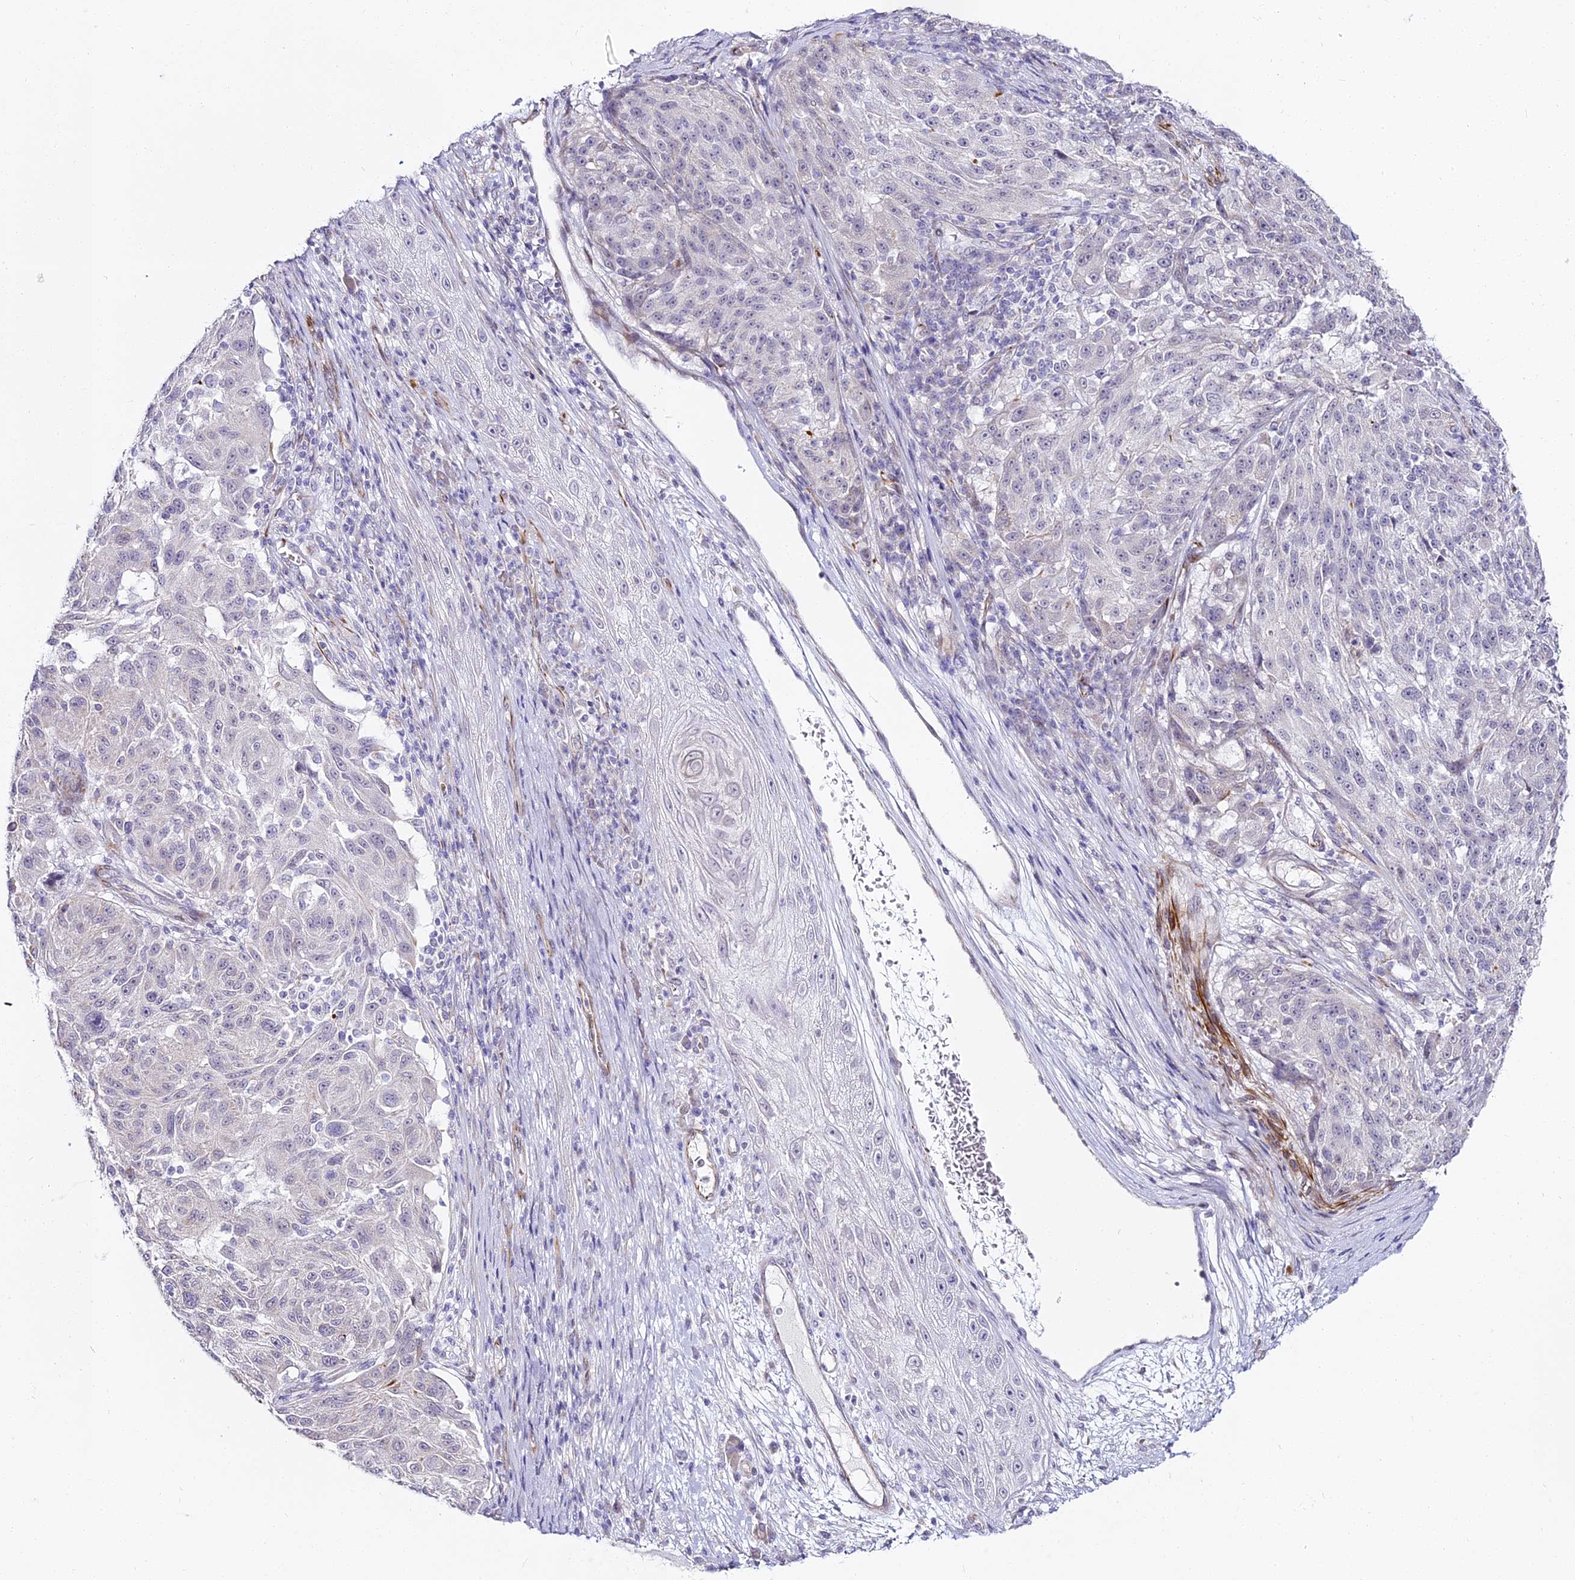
{"staining": {"intensity": "negative", "quantity": "none", "location": "none"}, "tissue": "melanoma", "cell_type": "Tumor cells", "image_type": "cancer", "snomed": [{"axis": "morphology", "description": "Malignant melanoma, NOS"}, {"axis": "topography", "description": "Skin"}], "caption": "DAB immunohistochemical staining of human malignant melanoma demonstrates no significant positivity in tumor cells. The staining was performed using DAB to visualize the protein expression in brown, while the nuclei were stained in blue with hematoxylin (Magnification: 20x).", "gene": "ALPG", "patient": {"sex": "male", "age": 53}}